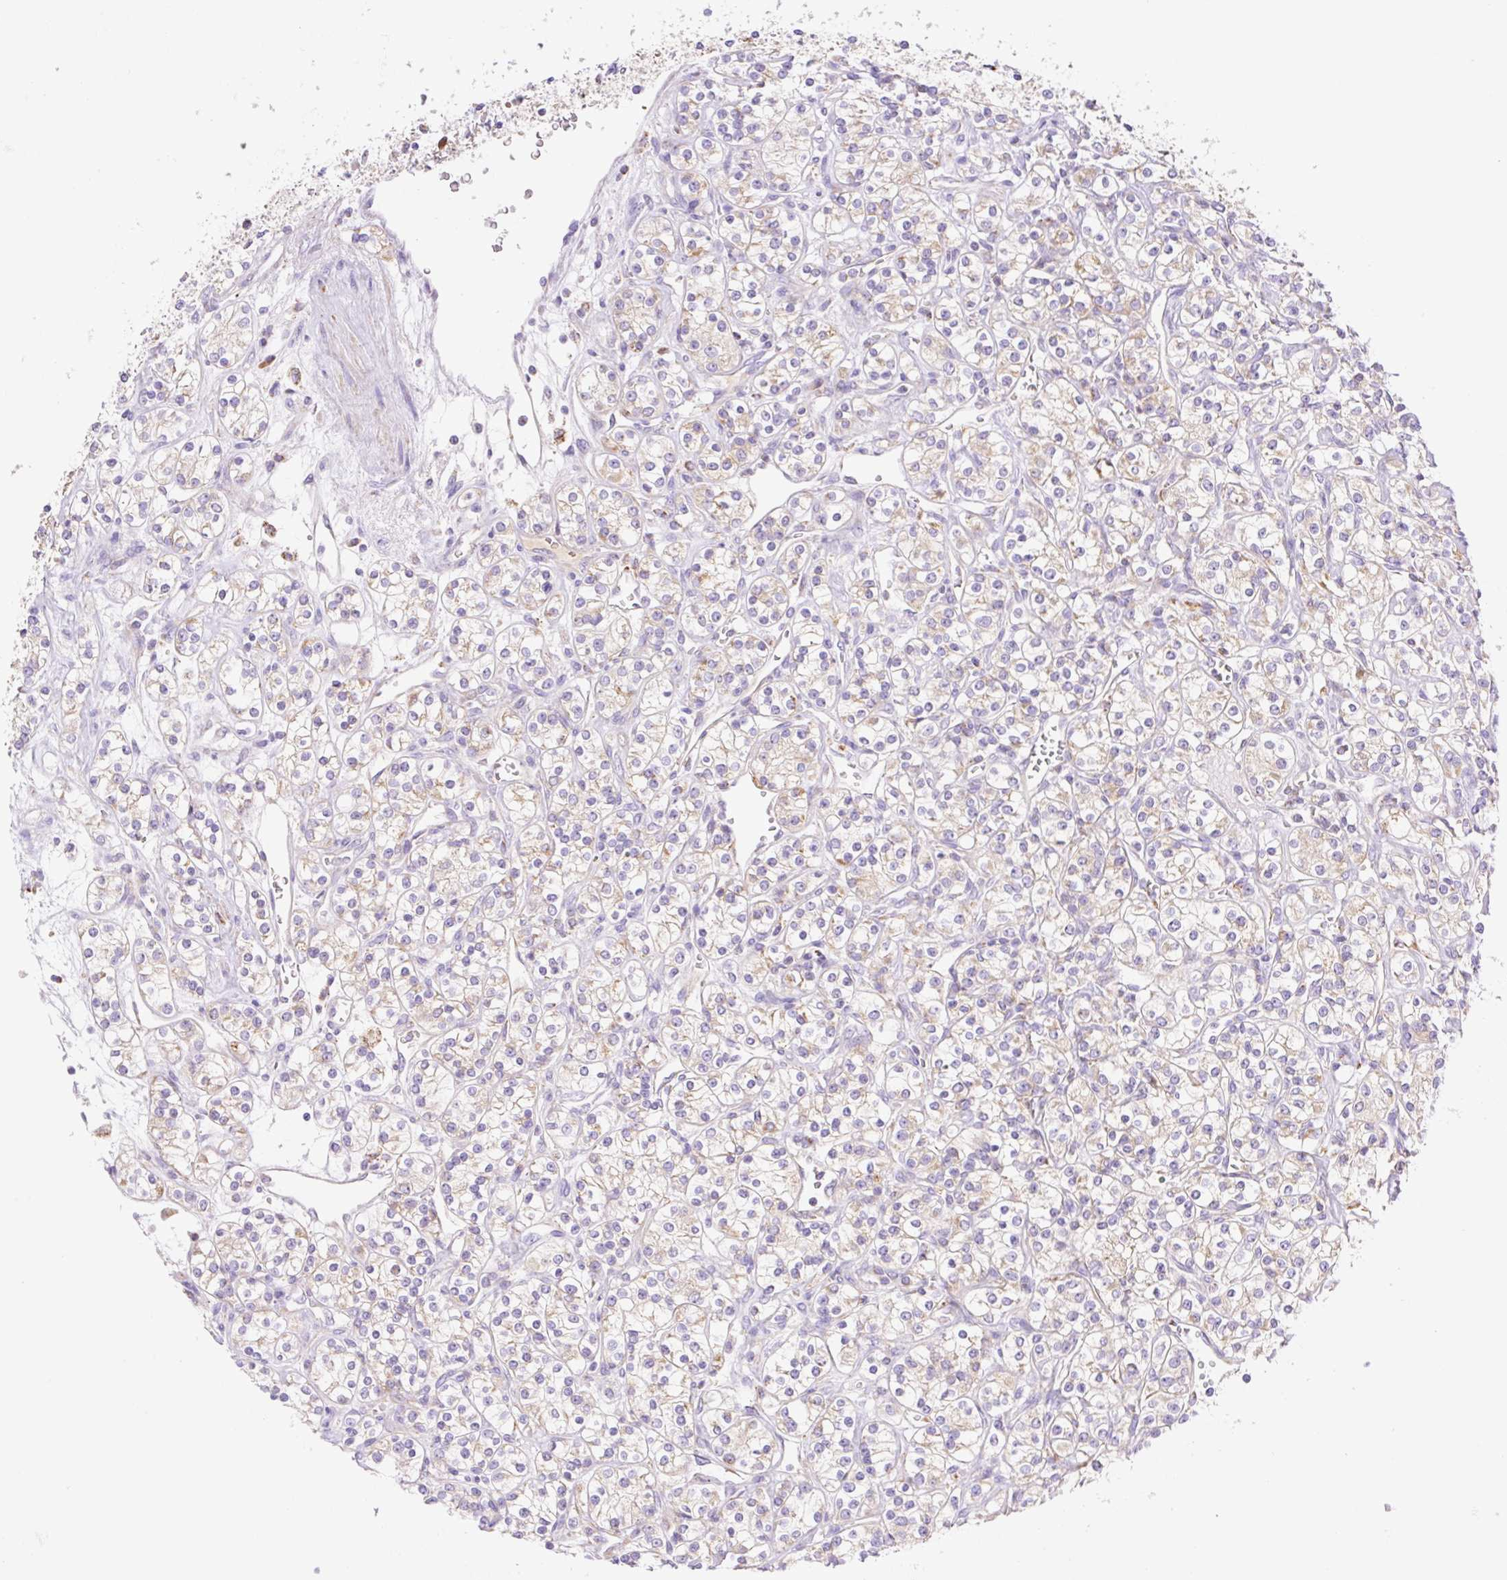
{"staining": {"intensity": "weak", "quantity": "25%-75%", "location": "cytoplasmic/membranous"}, "tissue": "renal cancer", "cell_type": "Tumor cells", "image_type": "cancer", "snomed": [{"axis": "morphology", "description": "Adenocarcinoma, NOS"}, {"axis": "topography", "description": "Kidney"}], "caption": "A high-resolution image shows immunohistochemistry (IHC) staining of renal cancer, which reveals weak cytoplasmic/membranous staining in approximately 25%-75% of tumor cells.", "gene": "ETNK2", "patient": {"sex": "male", "age": 77}}